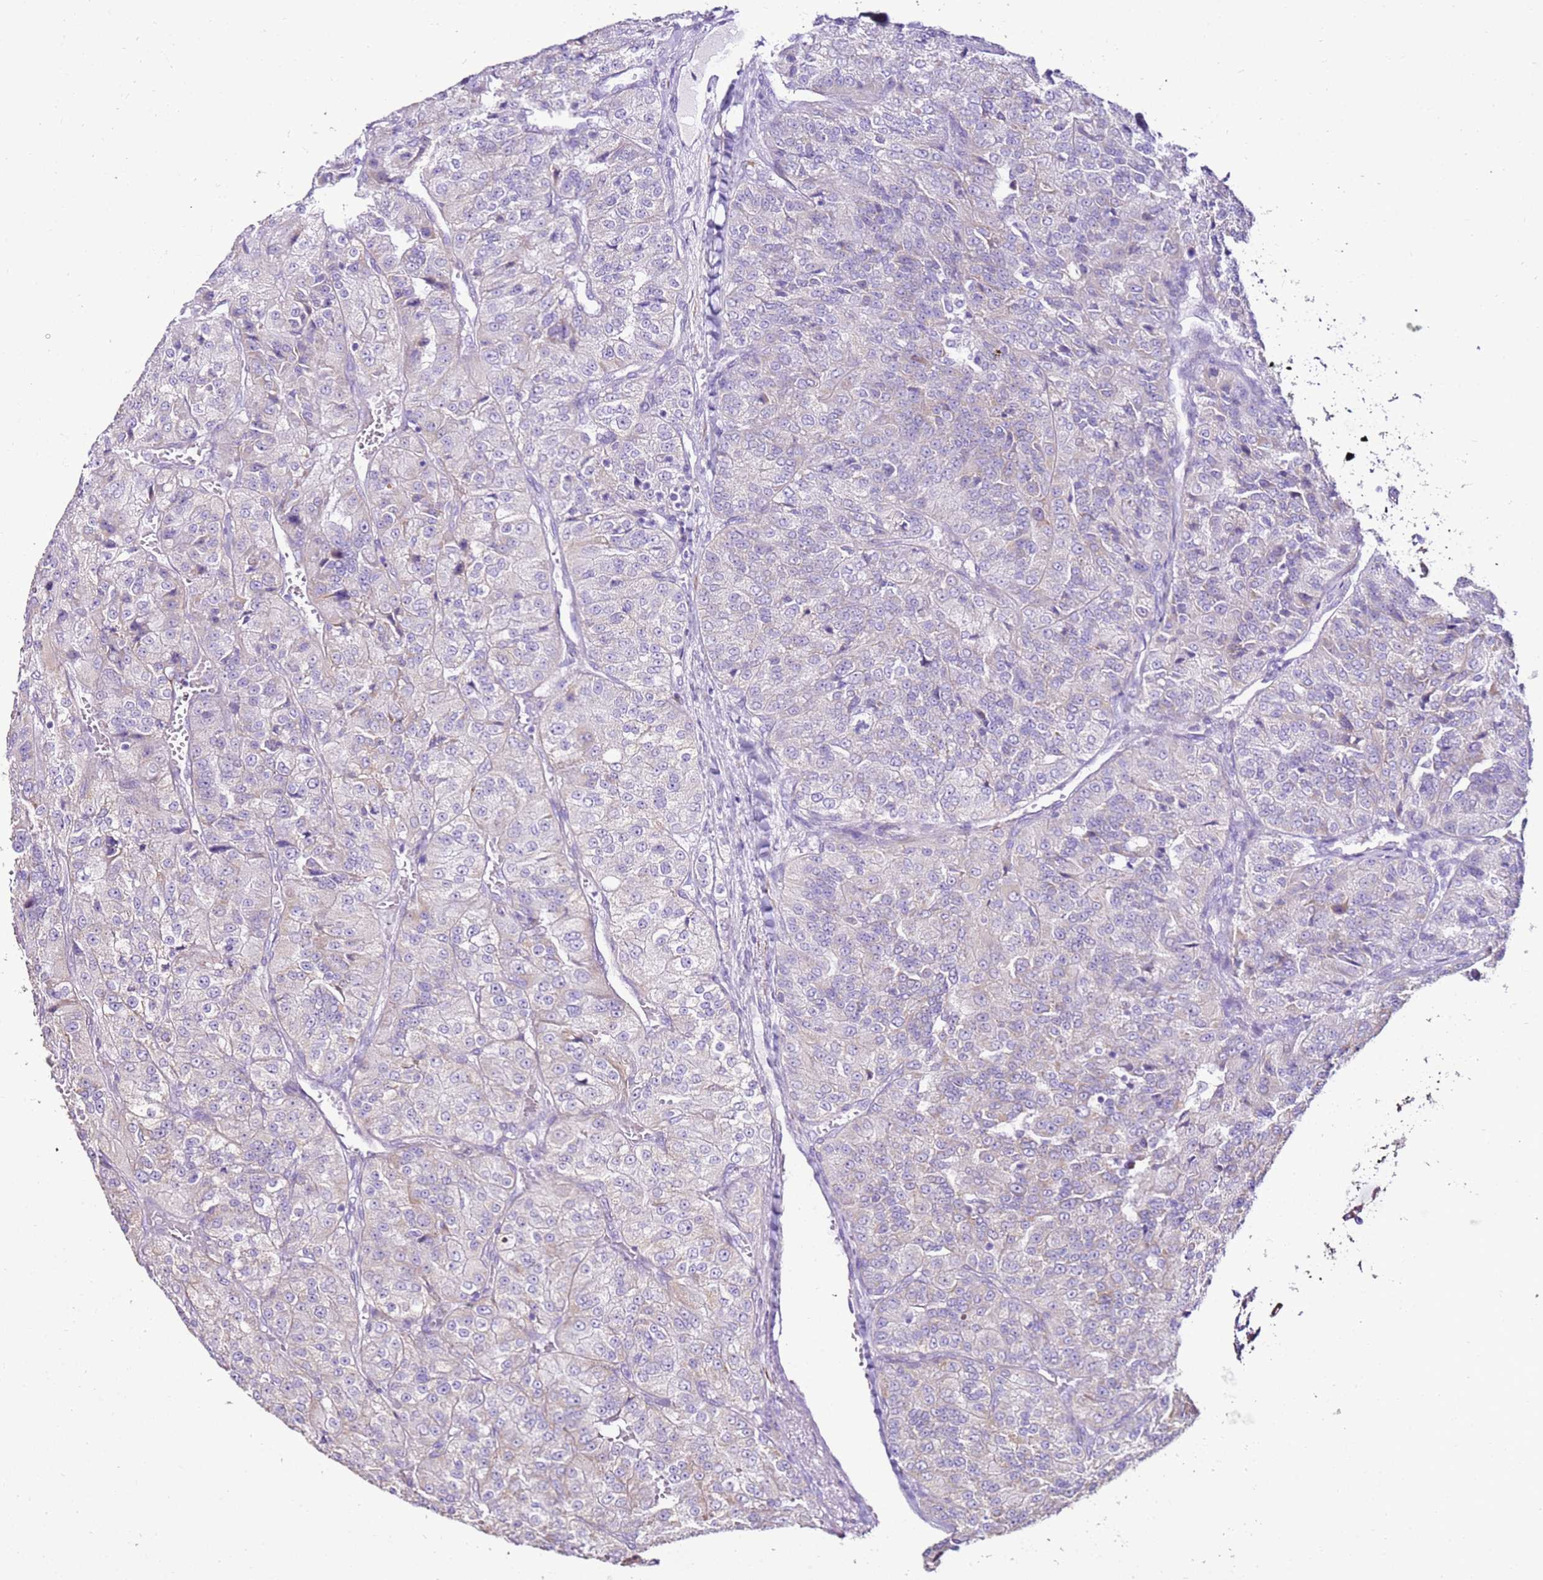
{"staining": {"intensity": "negative", "quantity": "none", "location": "none"}, "tissue": "renal cancer", "cell_type": "Tumor cells", "image_type": "cancer", "snomed": [{"axis": "morphology", "description": "Adenocarcinoma, NOS"}, {"axis": "topography", "description": "Kidney"}], "caption": "High magnification brightfield microscopy of renal cancer stained with DAB (3,3'-diaminobenzidine) (brown) and counterstained with hematoxylin (blue): tumor cells show no significant positivity.", "gene": "SLC38A5", "patient": {"sex": "female", "age": 63}}